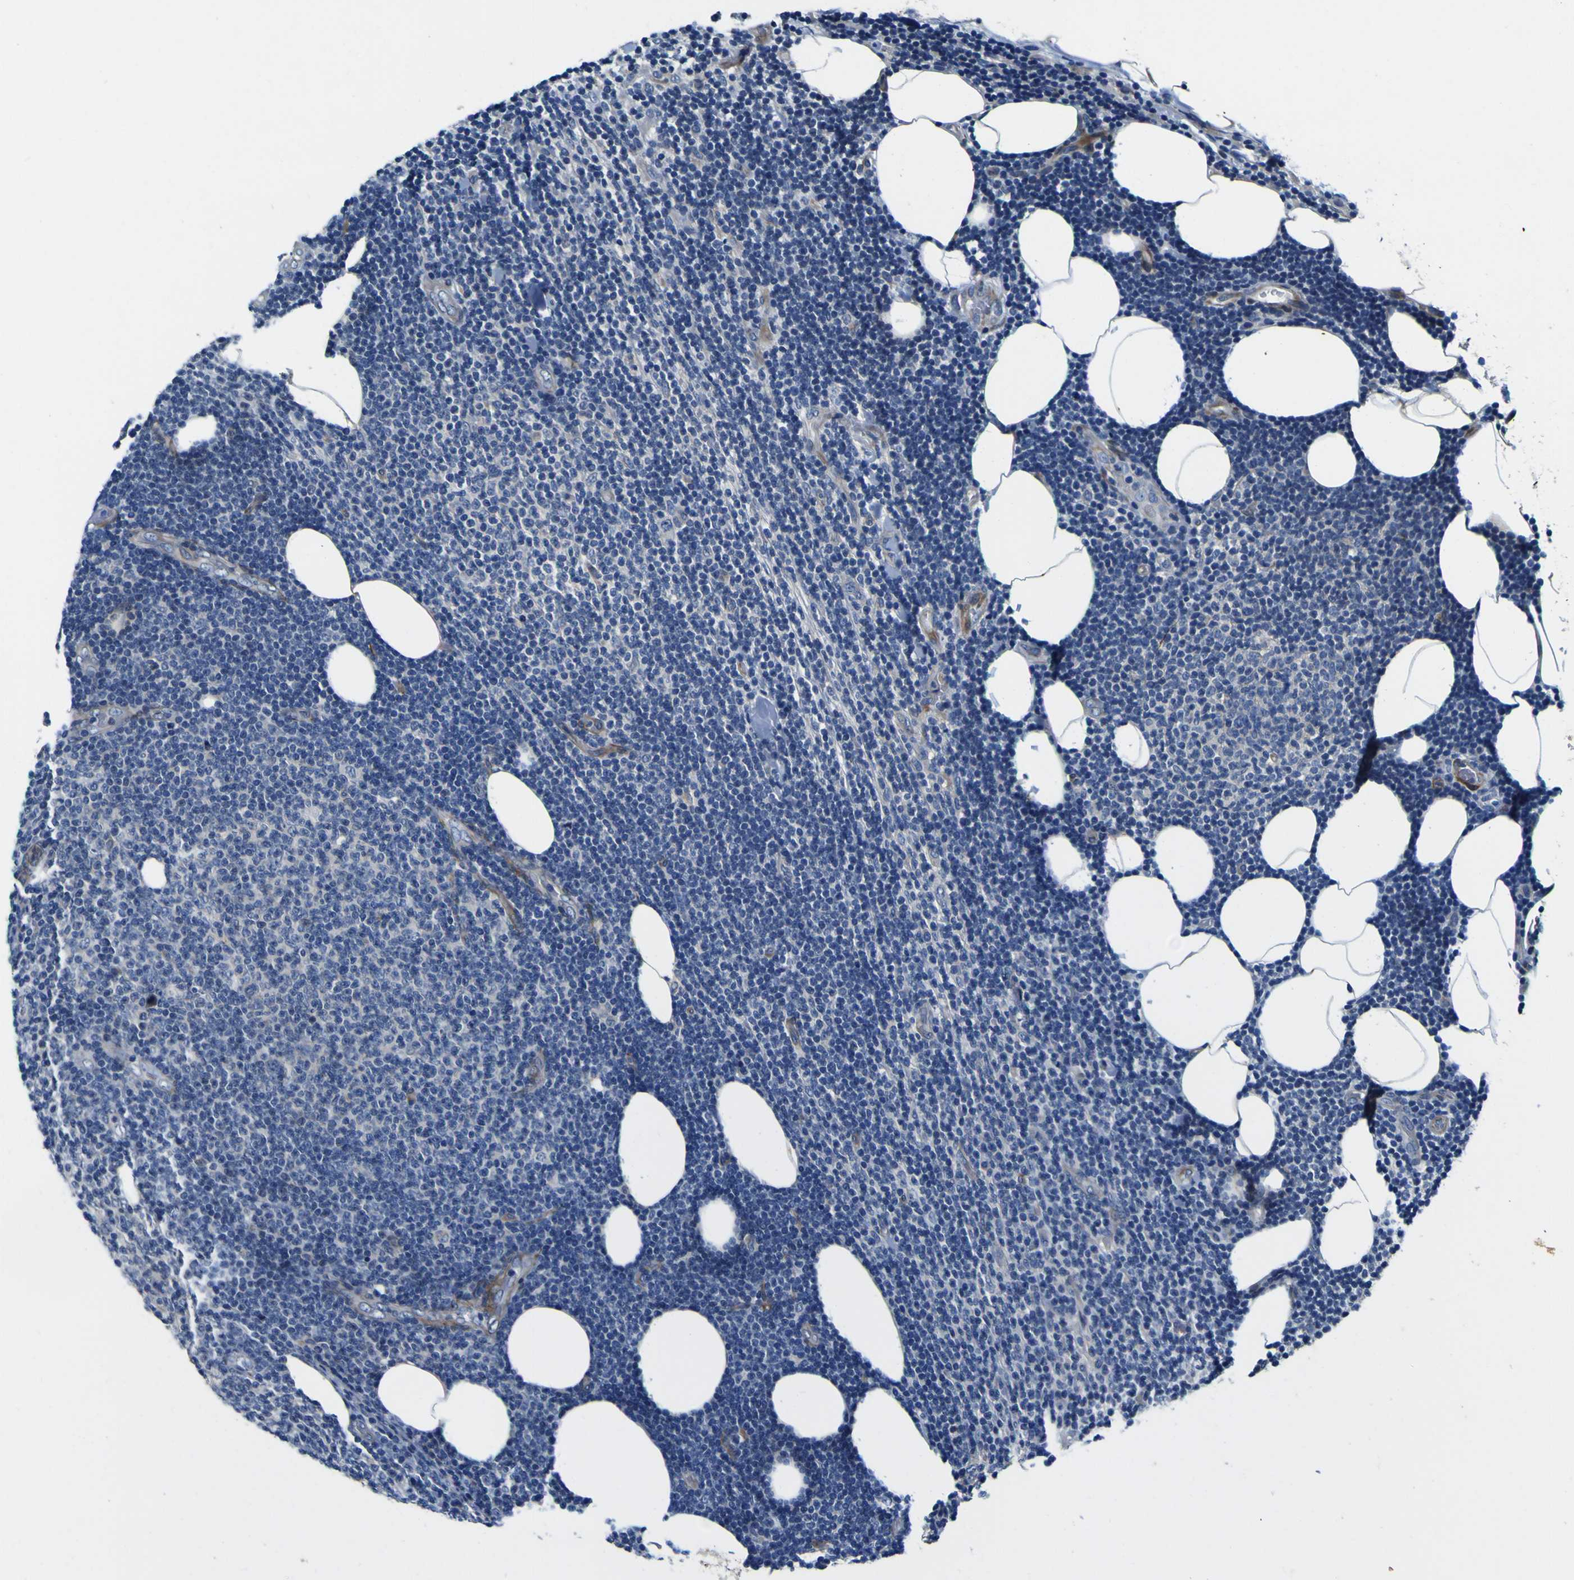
{"staining": {"intensity": "weak", "quantity": "<25%", "location": "cytoplasmic/membranous"}, "tissue": "lymphoma", "cell_type": "Tumor cells", "image_type": "cancer", "snomed": [{"axis": "morphology", "description": "Malignant lymphoma, non-Hodgkin's type, Low grade"}, {"axis": "topography", "description": "Lymph node"}], "caption": "Immunohistochemistry (IHC) histopathology image of neoplastic tissue: malignant lymphoma, non-Hodgkin's type (low-grade) stained with DAB reveals no significant protein expression in tumor cells.", "gene": "AGAP3", "patient": {"sex": "male", "age": 66}}